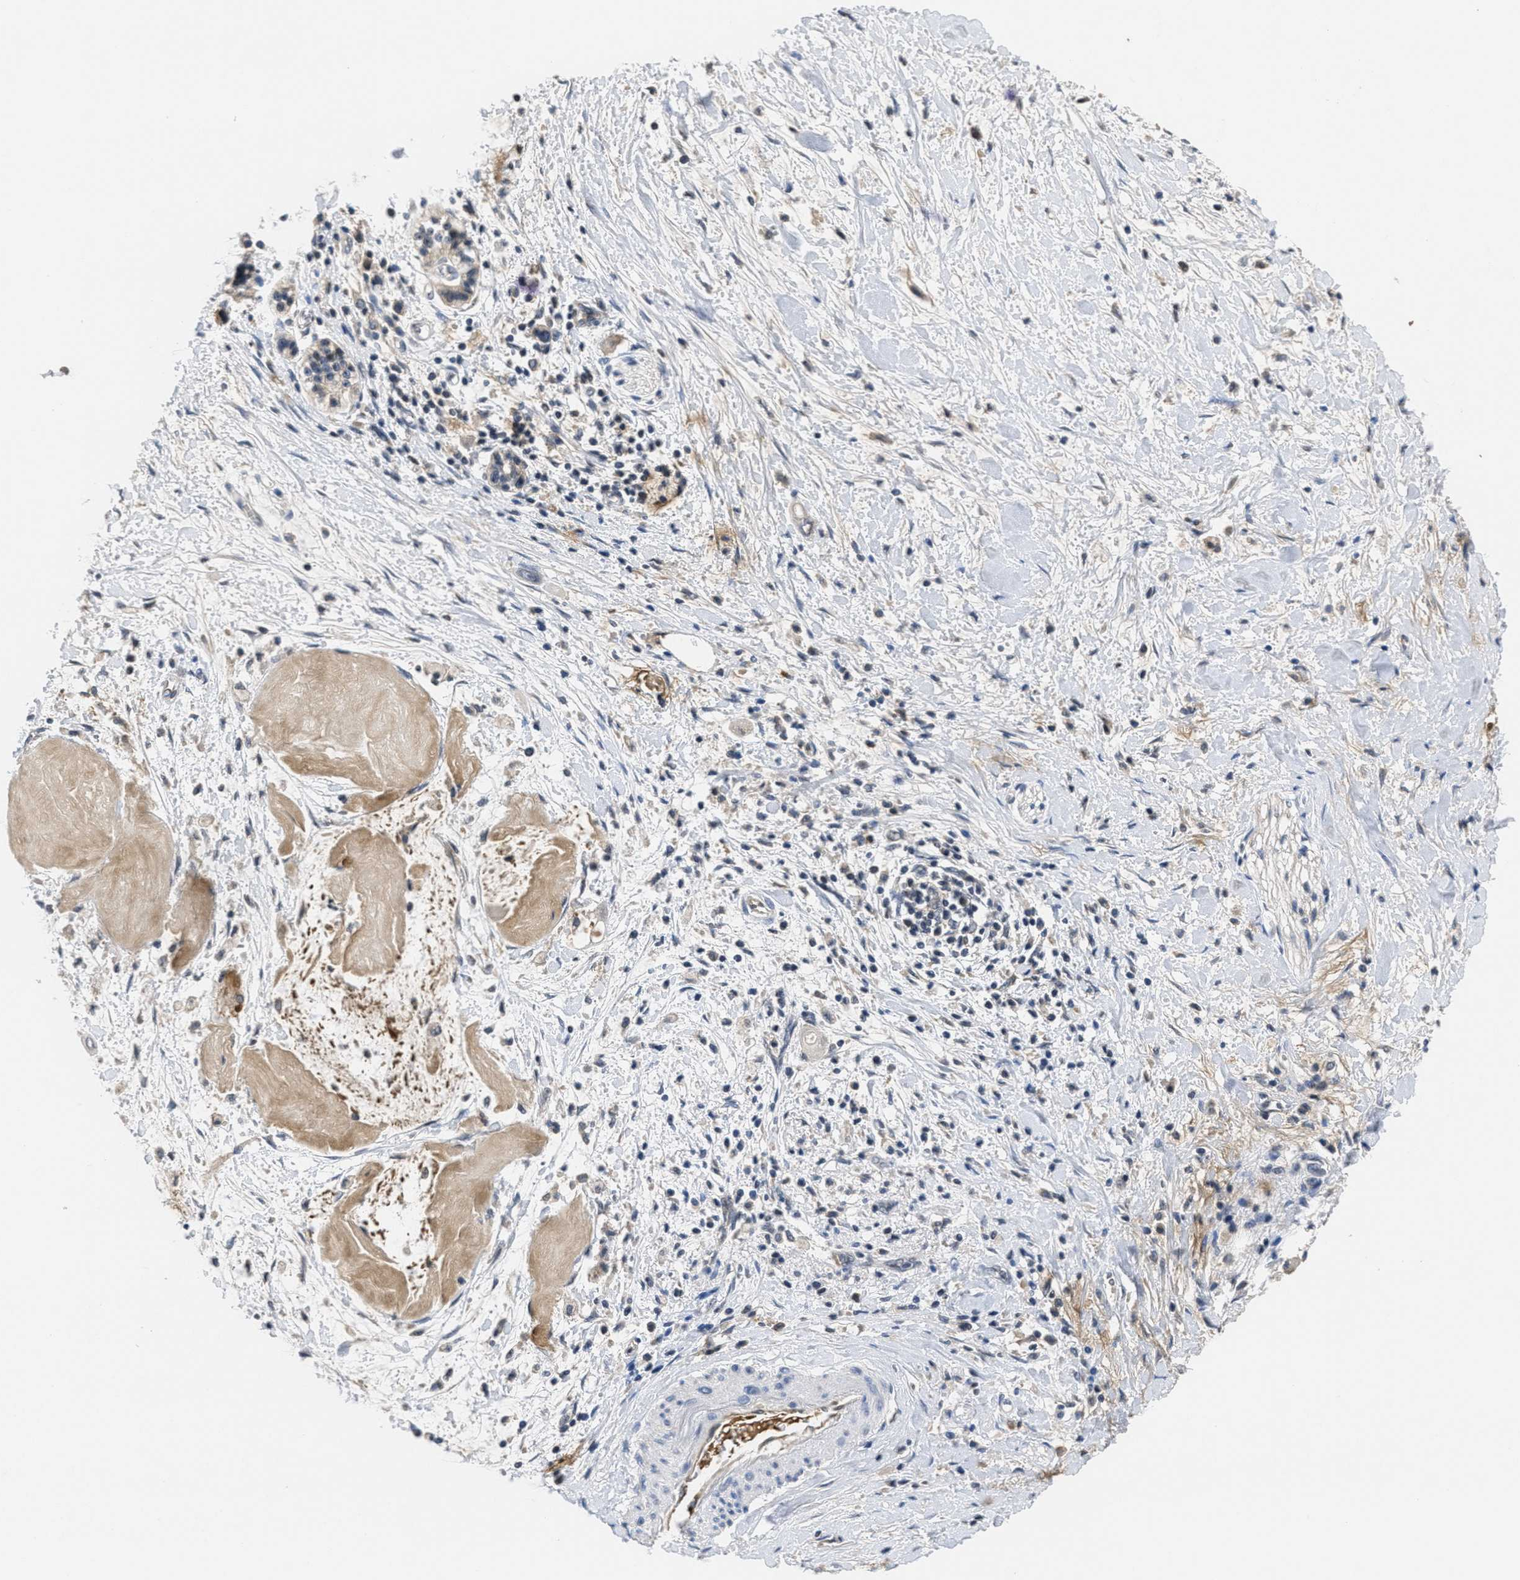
{"staining": {"intensity": "negative", "quantity": "none", "location": "none"}, "tissue": "pancreatic cancer", "cell_type": "Tumor cells", "image_type": "cancer", "snomed": [{"axis": "morphology", "description": "Adenocarcinoma, NOS"}, {"axis": "topography", "description": "Pancreas"}], "caption": "Human pancreatic cancer (adenocarcinoma) stained for a protein using immunohistochemistry exhibits no positivity in tumor cells.", "gene": "ANGPT1", "patient": {"sex": "male", "age": 55}}